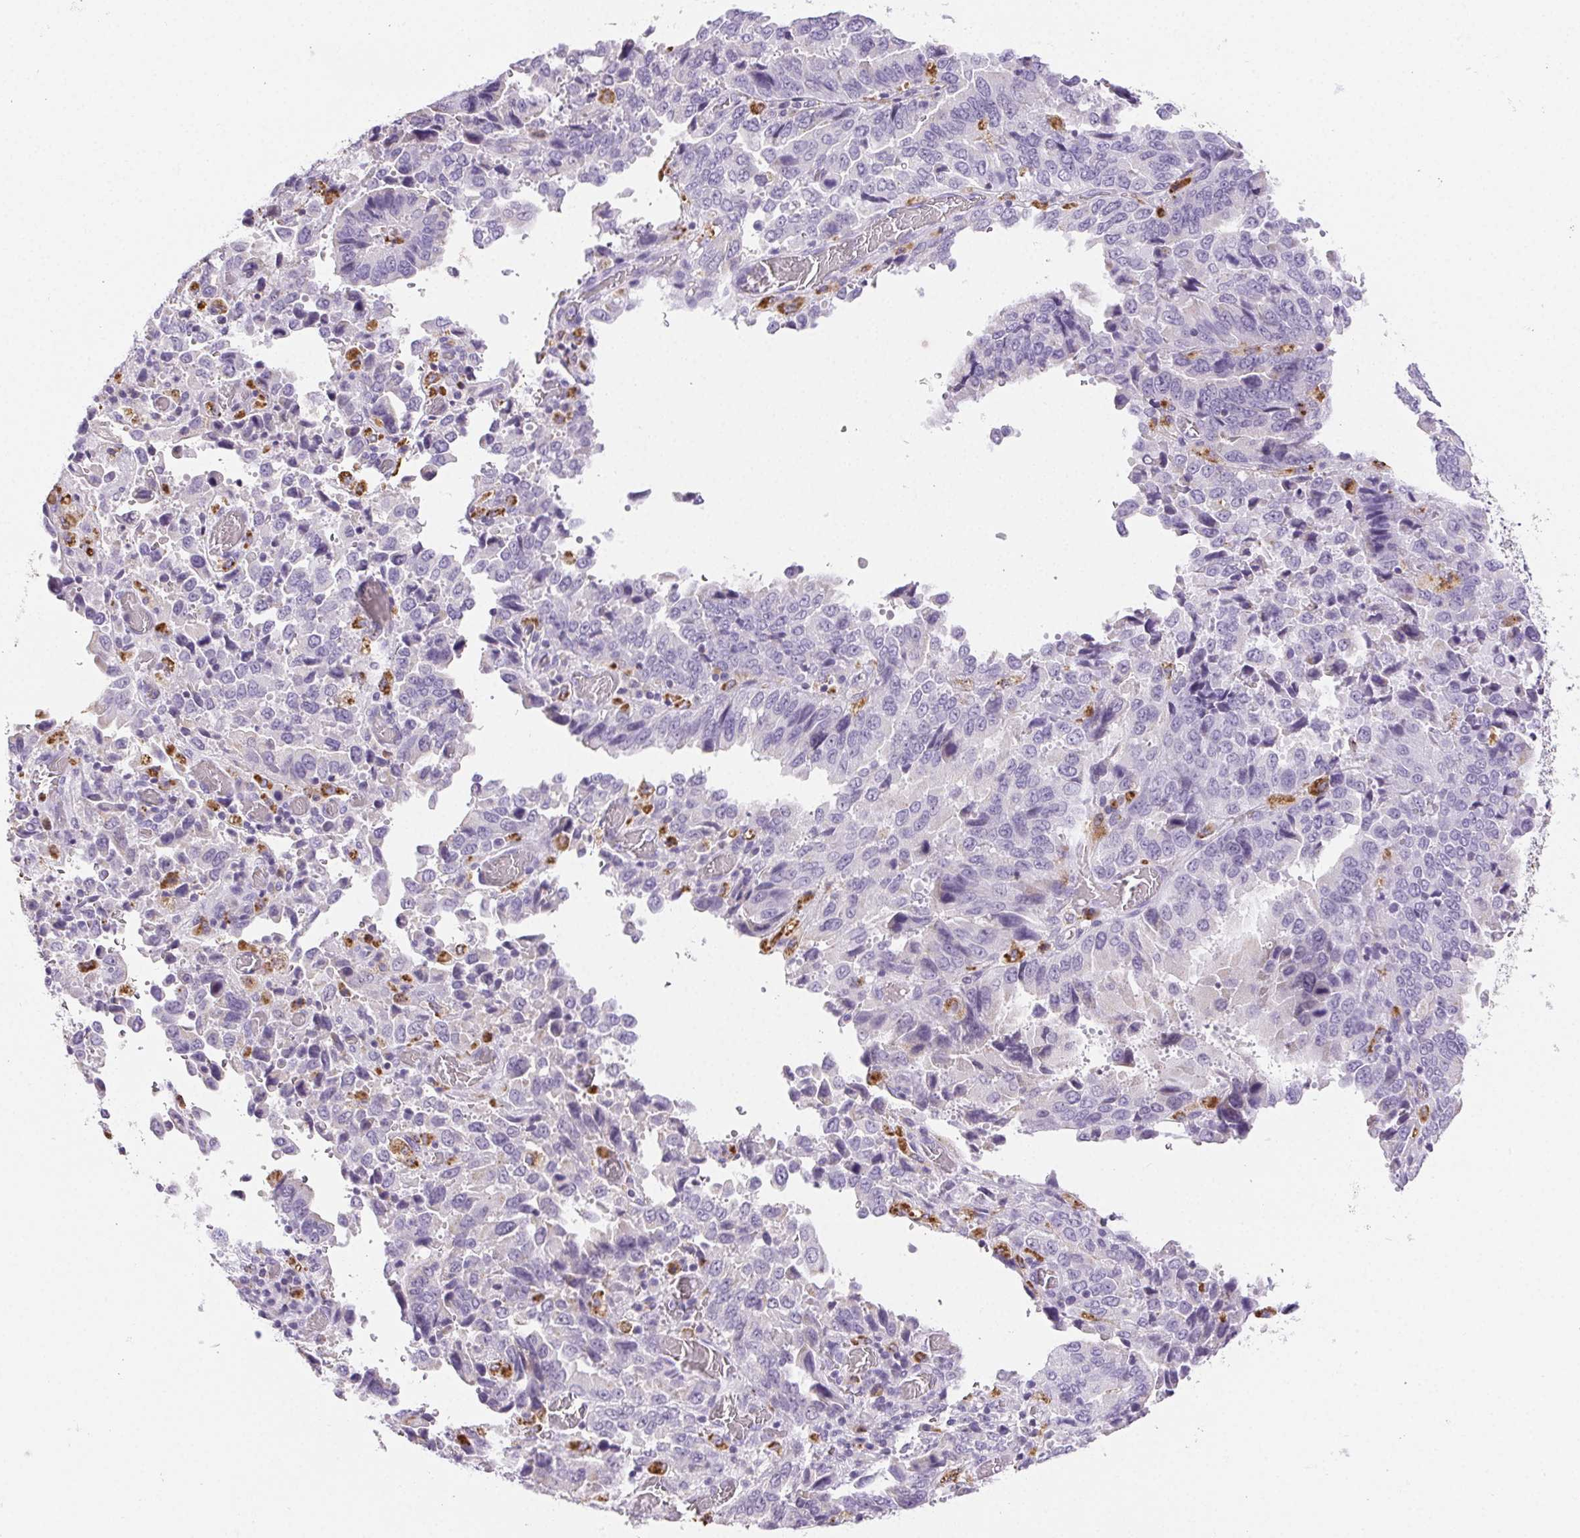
{"staining": {"intensity": "negative", "quantity": "none", "location": "none"}, "tissue": "stomach cancer", "cell_type": "Tumor cells", "image_type": "cancer", "snomed": [{"axis": "morphology", "description": "Adenocarcinoma, NOS"}, {"axis": "topography", "description": "Stomach, upper"}], "caption": "Protein analysis of stomach cancer reveals no significant positivity in tumor cells. Brightfield microscopy of IHC stained with DAB (brown) and hematoxylin (blue), captured at high magnification.", "gene": "LIPA", "patient": {"sex": "male", "age": 74}}